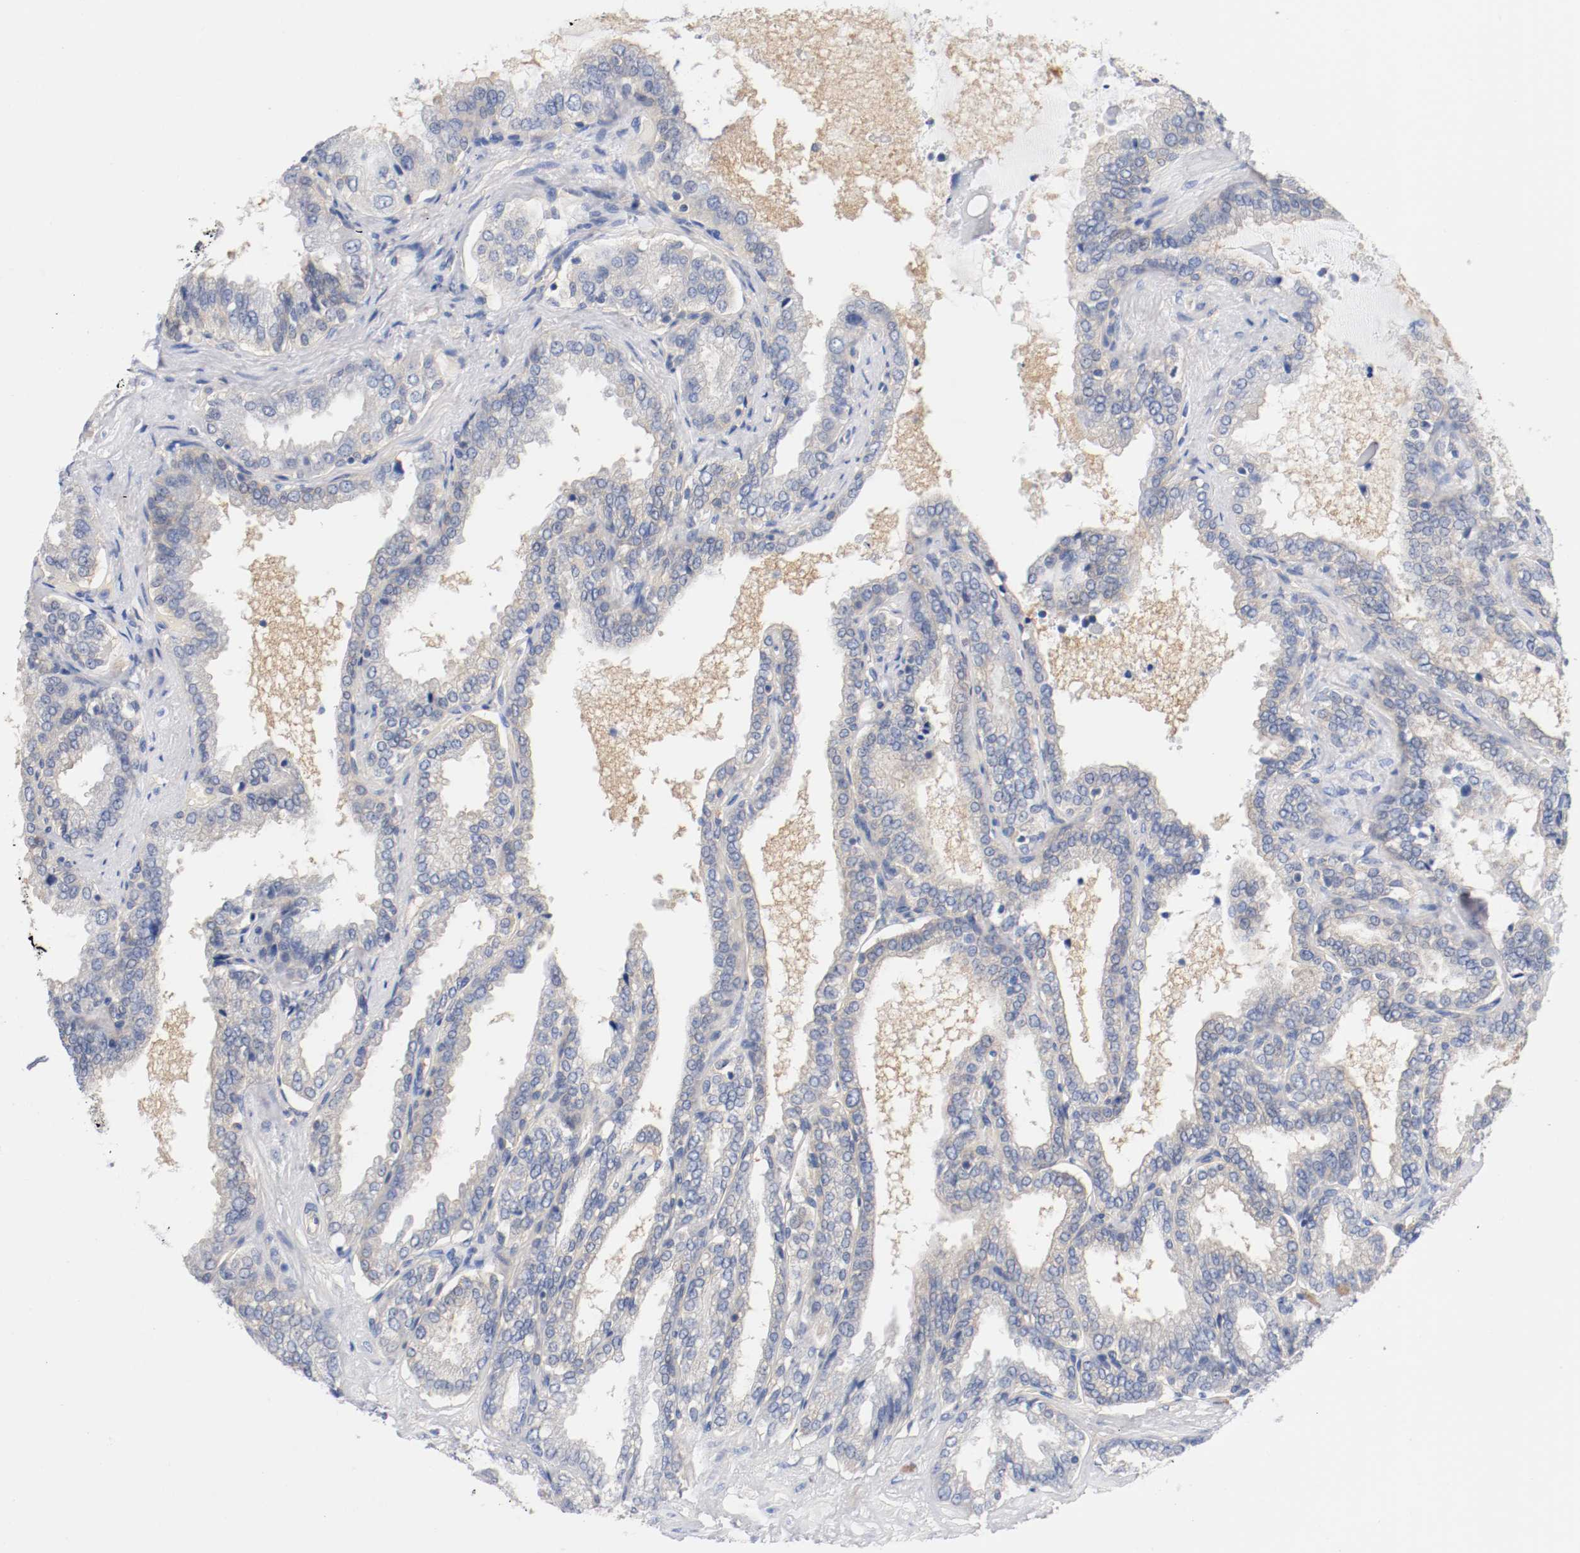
{"staining": {"intensity": "negative", "quantity": "none", "location": "none"}, "tissue": "seminal vesicle", "cell_type": "Glandular cells", "image_type": "normal", "snomed": [{"axis": "morphology", "description": "Normal tissue, NOS"}, {"axis": "topography", "description": "Seminal veicle"}], "caption": "Photomicrograph shows no significant protein staining in glandular cells of unremarkable seminal vesicle.", "gene": "HGS", "patient": {"sex": "male", "age": 46}}